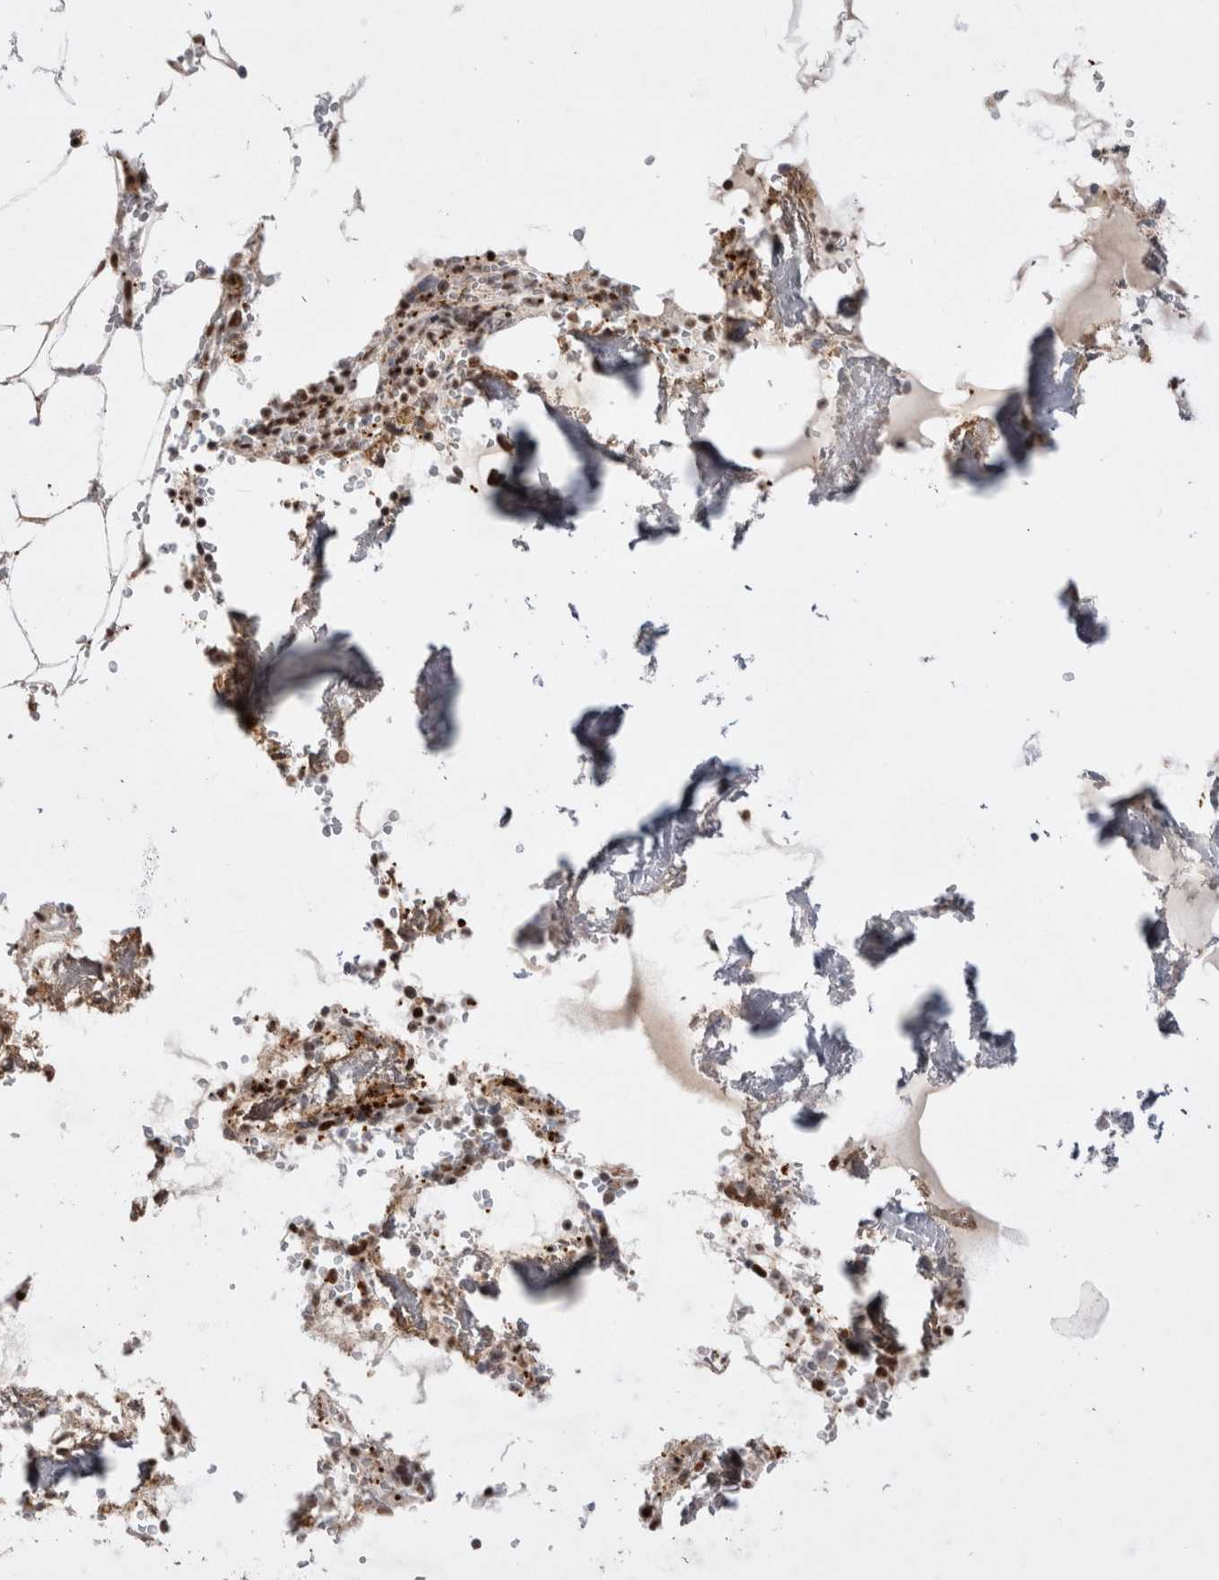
{"staining": {"intensity": "strong", "quantity": ">75%", "location": "cytoplasmic/membranous,nuclear"}, "tissue": "bone marrow", "cell_type": "Hematopoietic cells", "image_type": "normal", "snomed": [{"axis": "morphology", "description": "Normal tissue, NOS"}, {"axis": "topography", "description": "Bone marrow"}], "caption": "Immunohistochemical staining of benign human bone marrow reveals >75% levels of strong cytoplasmic/membranous,nuclear protein positivity in approximately >75% of hematopoietic cells.", "gene": "EYA2", "patient": {"sex": "male", "age": 70}}